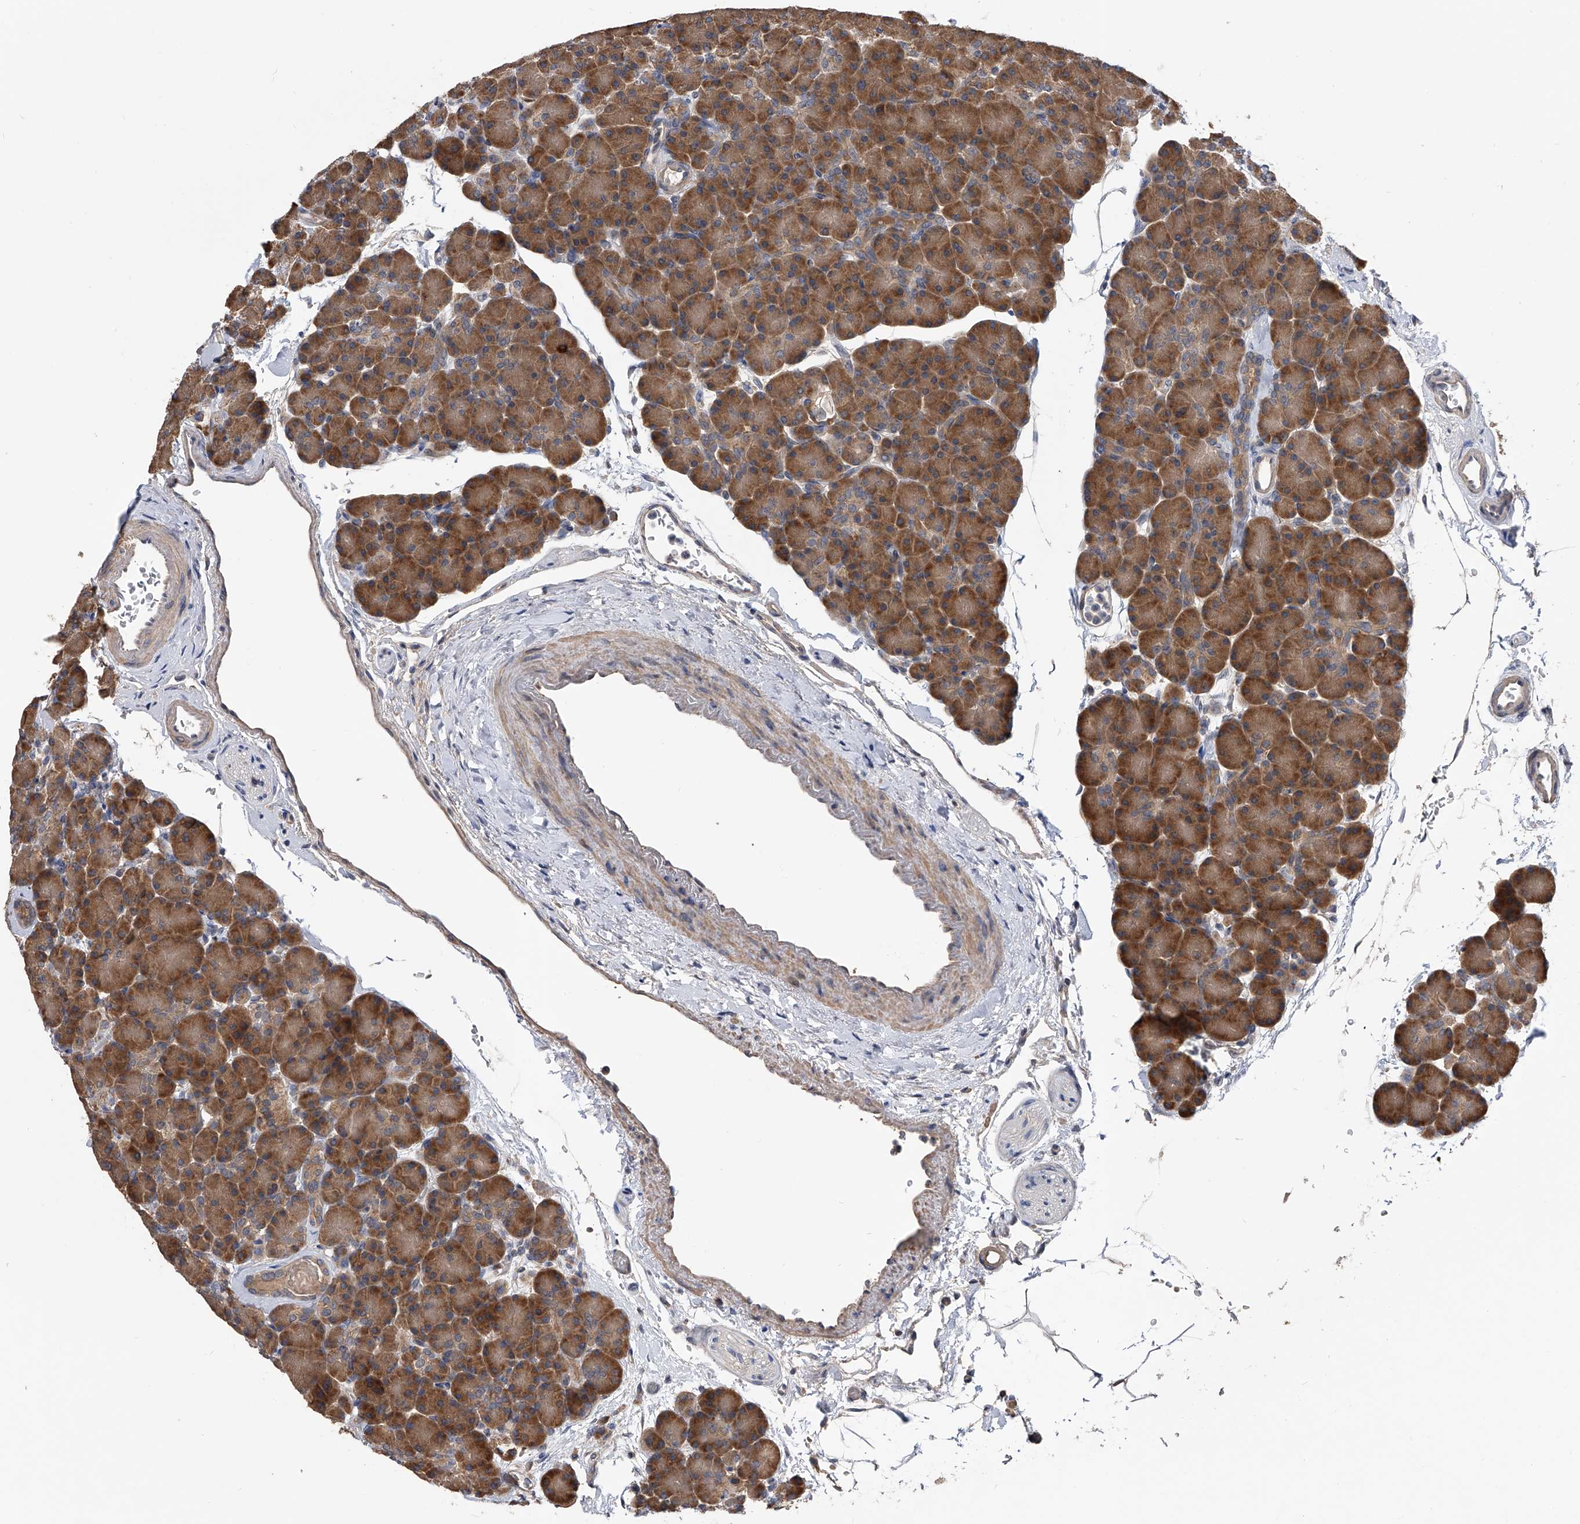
{"staining": {"intensity": "strong", "quantity": ">75%", "location": "cytoplasmic/membranous"}, "tissue": "pancreas", "cell_type": "Exocrine glandular cells", "image_type": "normal", "snomed": [{"axis": "morphology", "description": "Normal tissue, NOS"}, {"axis": "topography", "description": "Pancreas"}], "caption": "Approximately >75% of exocrine glandular cells in unremarkable human pancreas exhibit strong cytoplasmic/membranous protein staining as visualized by brown immunohistochemical staining.", "gene": "CFAP298", "patient": {"sex": "female", "age": 43}}